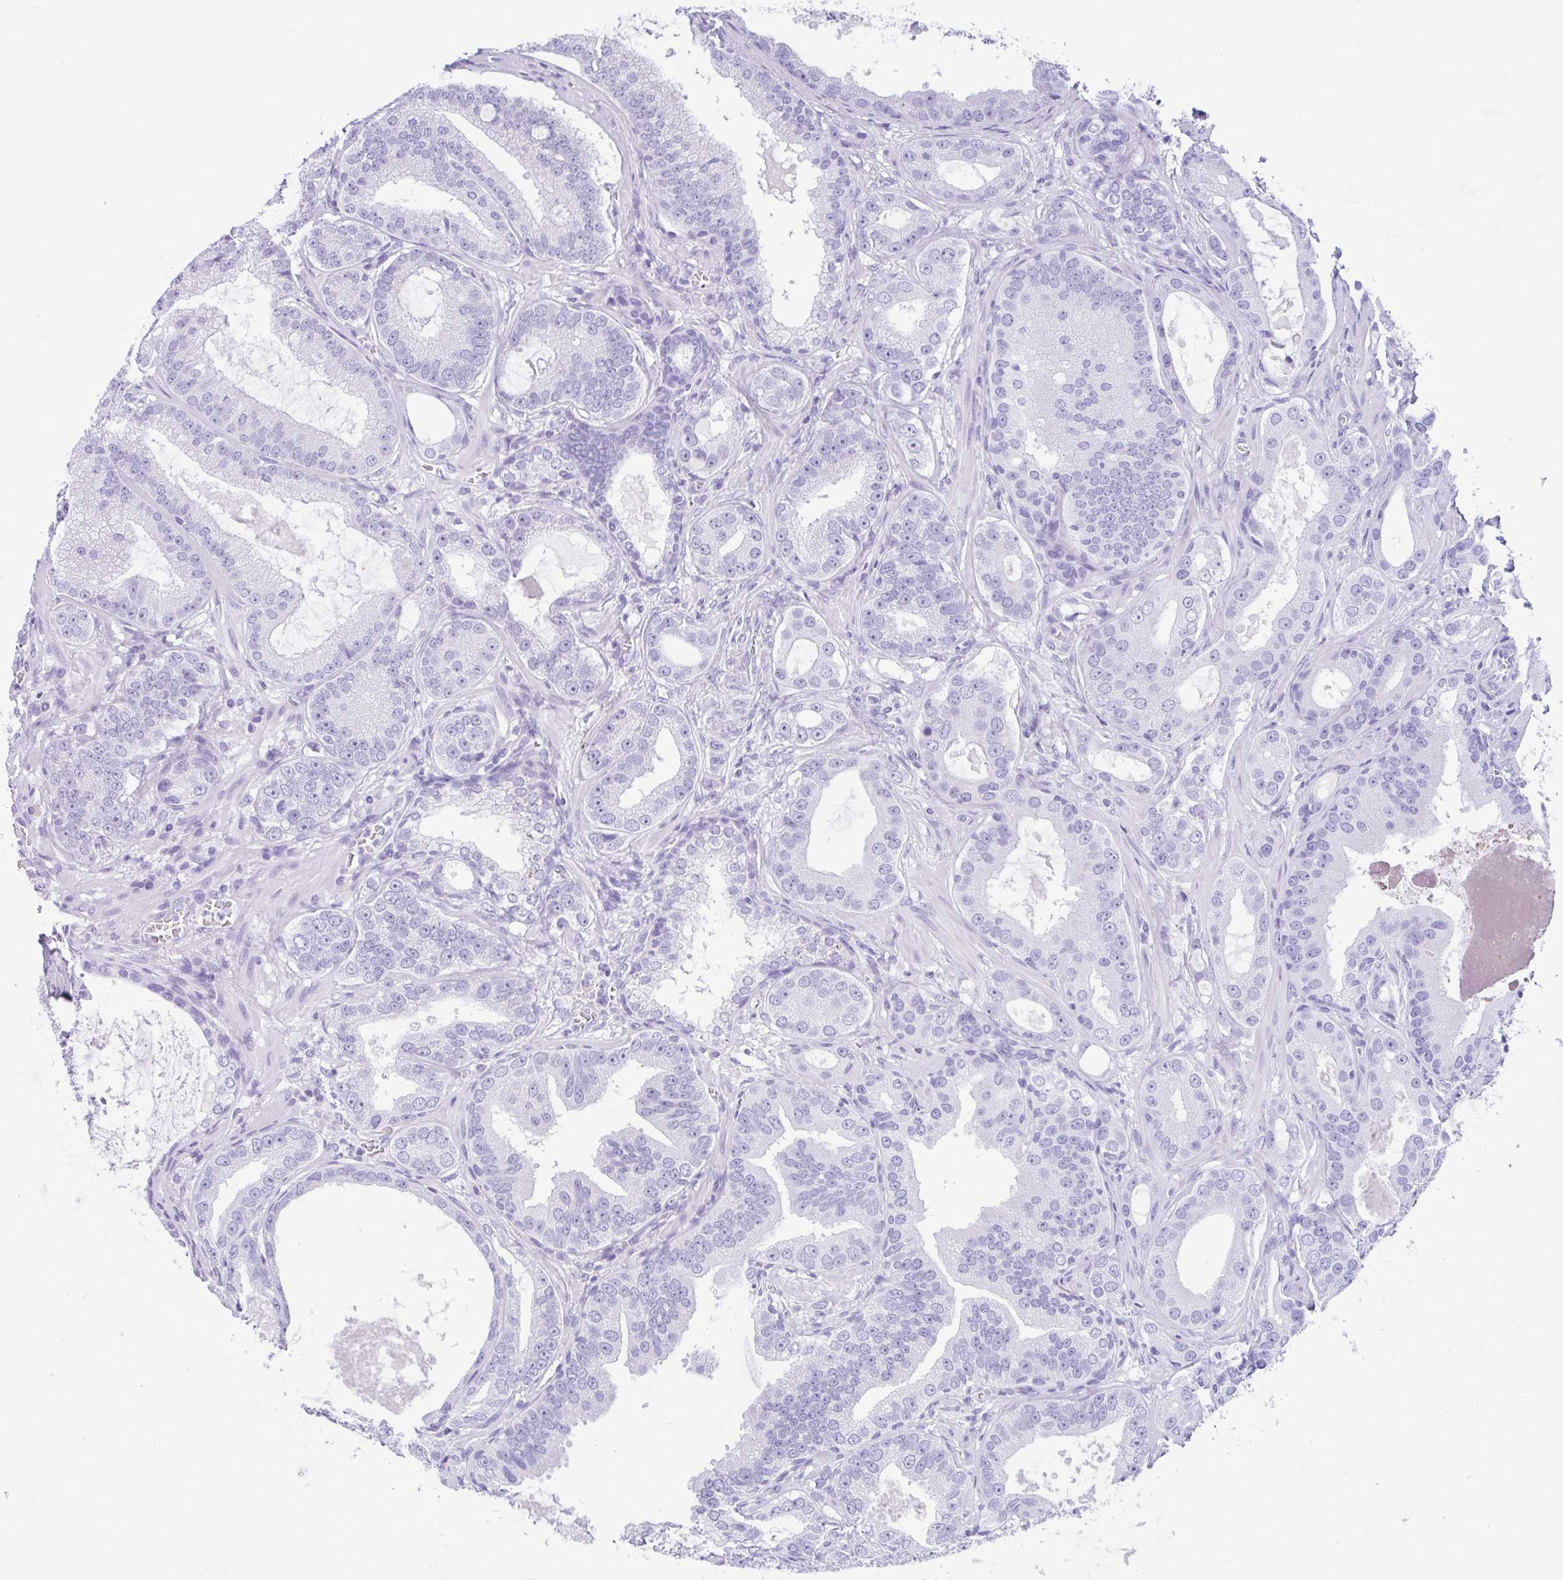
{"staining": {"intensity": "negative", "quantity": "none", "location": "none"}, "tissue": "prostate cancer", "cell_type": "Tumor cells", "image_type": "cancer", "snomed": [{"axis": "morphology", "description": "Adenocarcinoma, High grade"}, {"axis": "topography", "description": "Prostate"}], "caption": "Tumor cells are negative for brown protein staining in prostate adenocarcinoma (high-grade). (Stains: DAB immunohistochemistry (IHC) with hematoxylin counter stain, Microscopy: brightfield microscopy at high magnification).", "gene": "CPA1", "patient": {"sex": "male", "age": 65}}